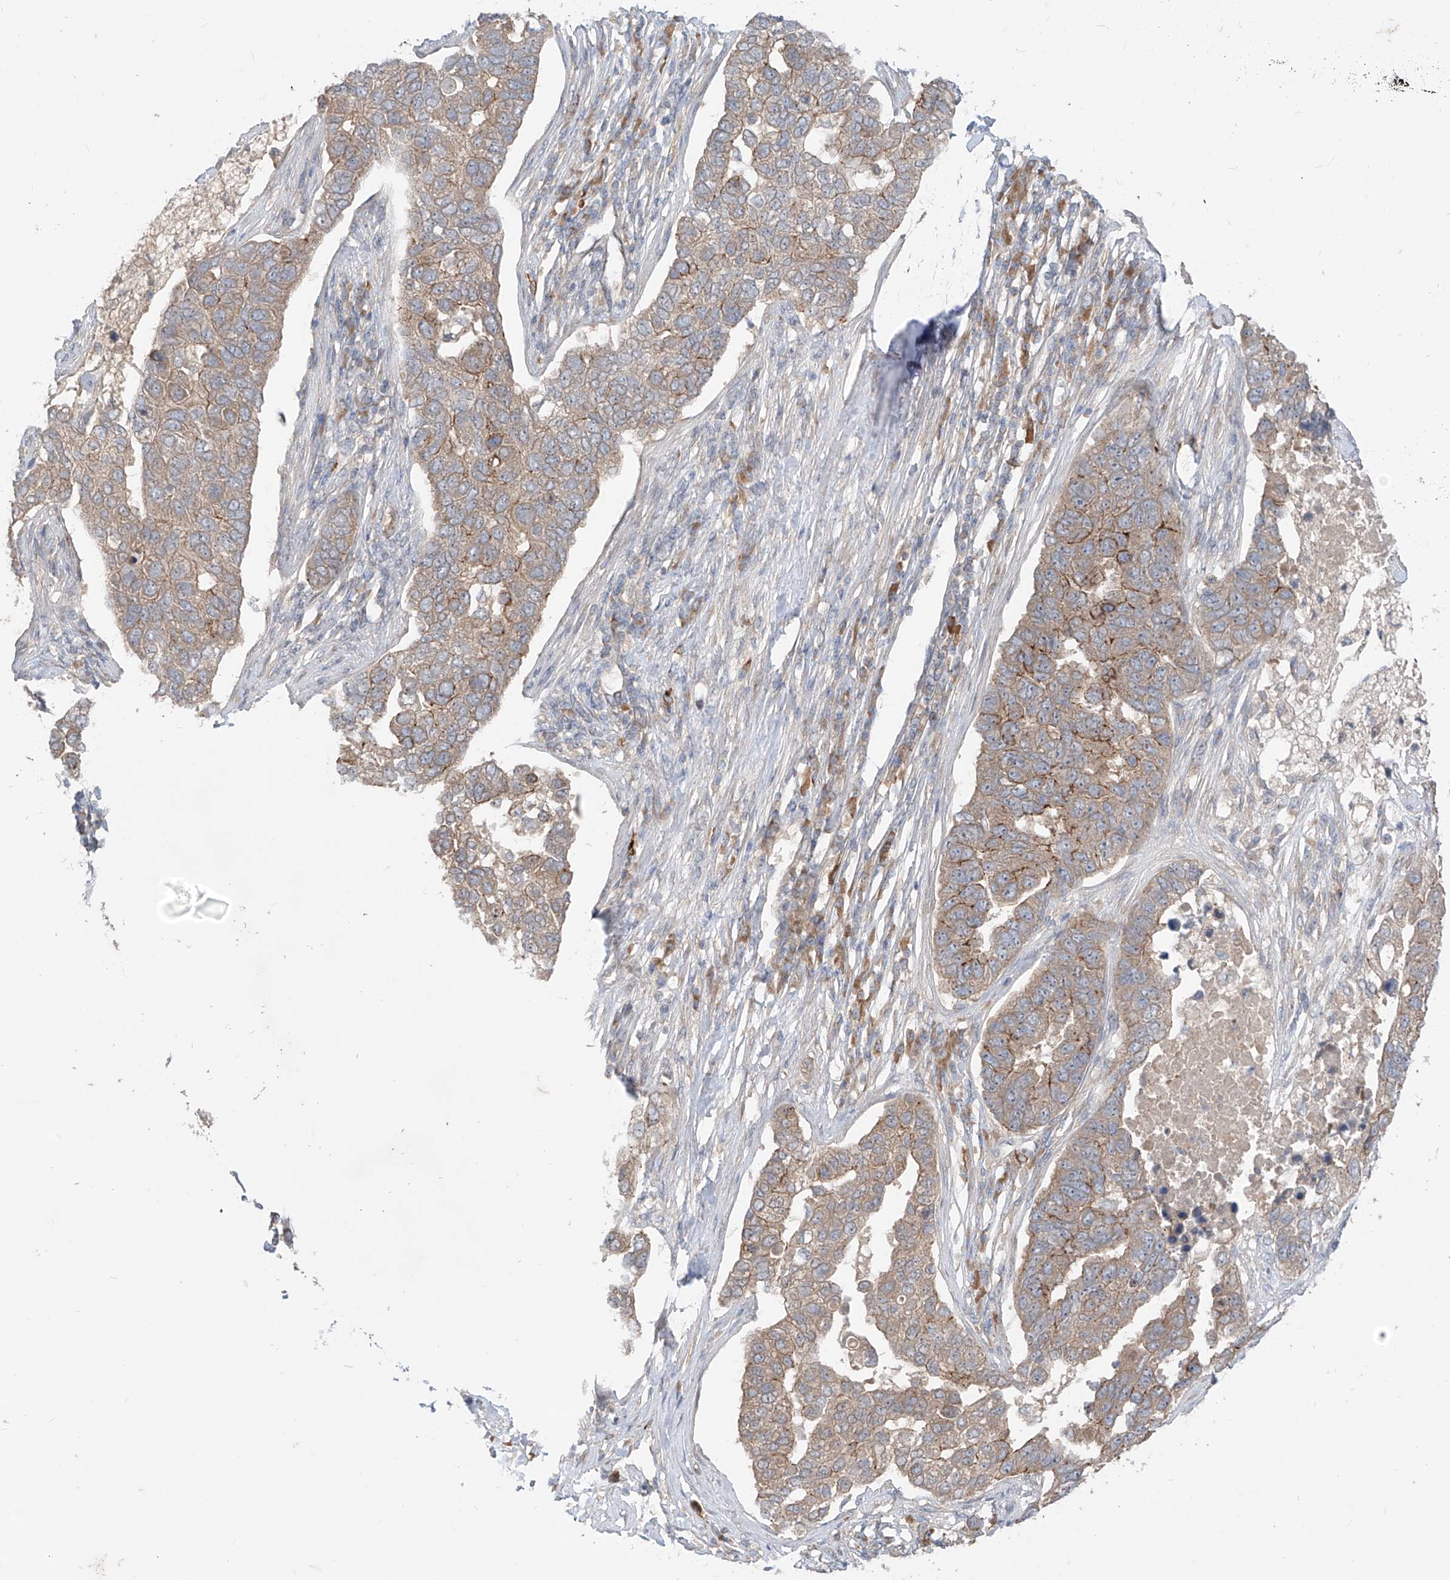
{"staining": {"intensity": "moderate", "quantity": "<25%", "location": "cytoplasmic/membranous"}, "tissue": "pancreatic cancer", "cell_type": "Tumor cells", "image_type": "cancer", "snomed": [{"axis": "morphology", "description": "Adenocarcinoma, NOS"}, {"axis": "topography", "description": "Pancreas"}], "caption": "Brown immunohistochemical staining in pancreatic cancer exhibits moderate cytoplasmic/membranous positivity in approximately <25% of tumor cells.", "gene": "MTUS2", "patient": {"sex": "female", "age": 61}}